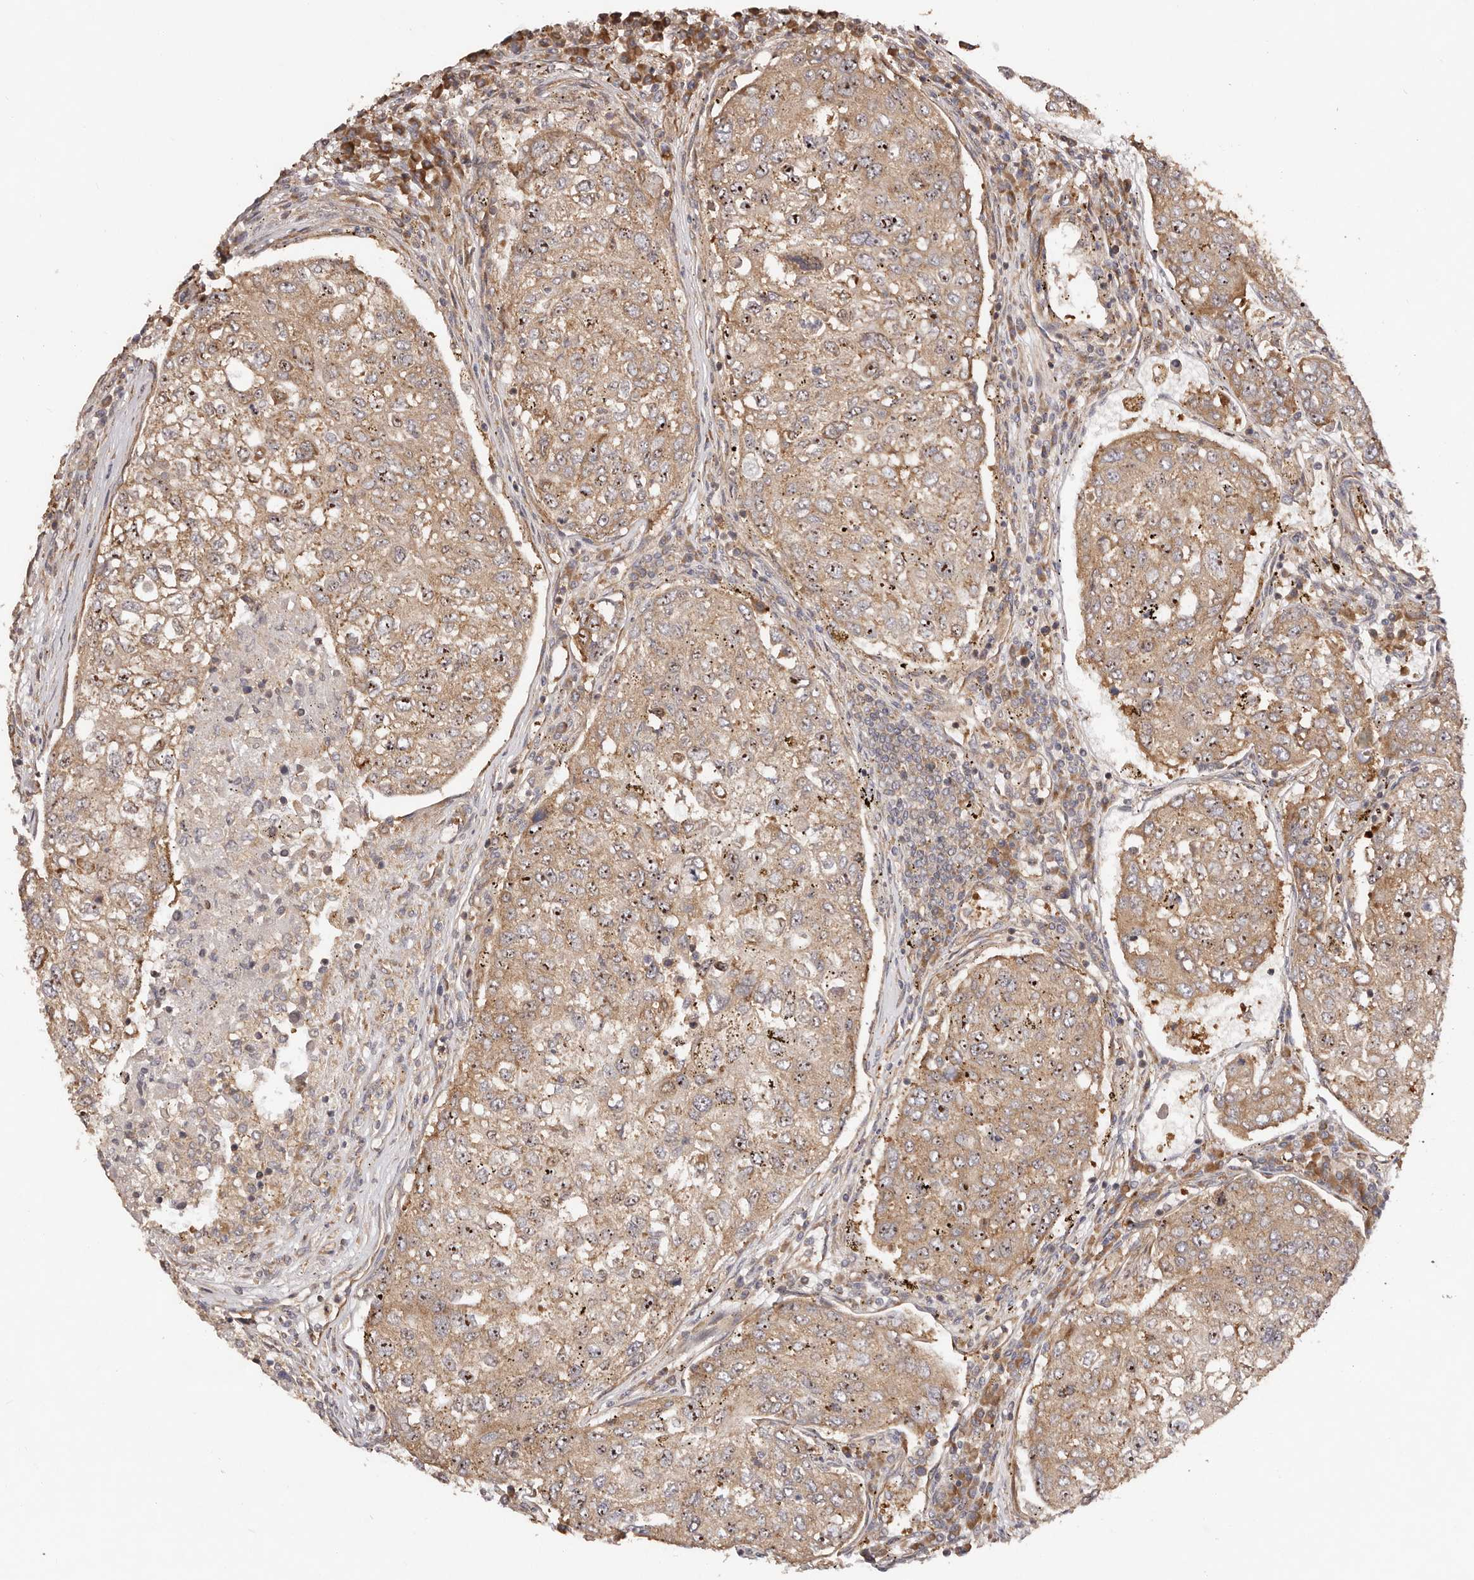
{"staining": {"intensity": "moderate", "quantity": ">75%", "location": "cytoplasmic/membranous,nuclear"}, "tissue": "urothelial cancer", "cell_type": "Tumor cells", "image_type": "cancer", "snomed": [{"axis": "morphology", "description": "Urothelial carcinoma, High grade"}, {"axis": "topography", "description": "Lymph node"}, {"axis": "topography", "description": "Urinary bladder"}], "caption": "A brown stain shows moderate cytoplasmic/membranous and nuclear expression of a protein in urothelial carcinoma (high-grade) tumor cells. (Stains: DAB (3,3'-diaminobenzidine) in brown, nuclei in blue, Microscopy: brightfield microscopy at high magnification).", "gene": "RPS6", "patient": {"sex": "male", "age": 51}}